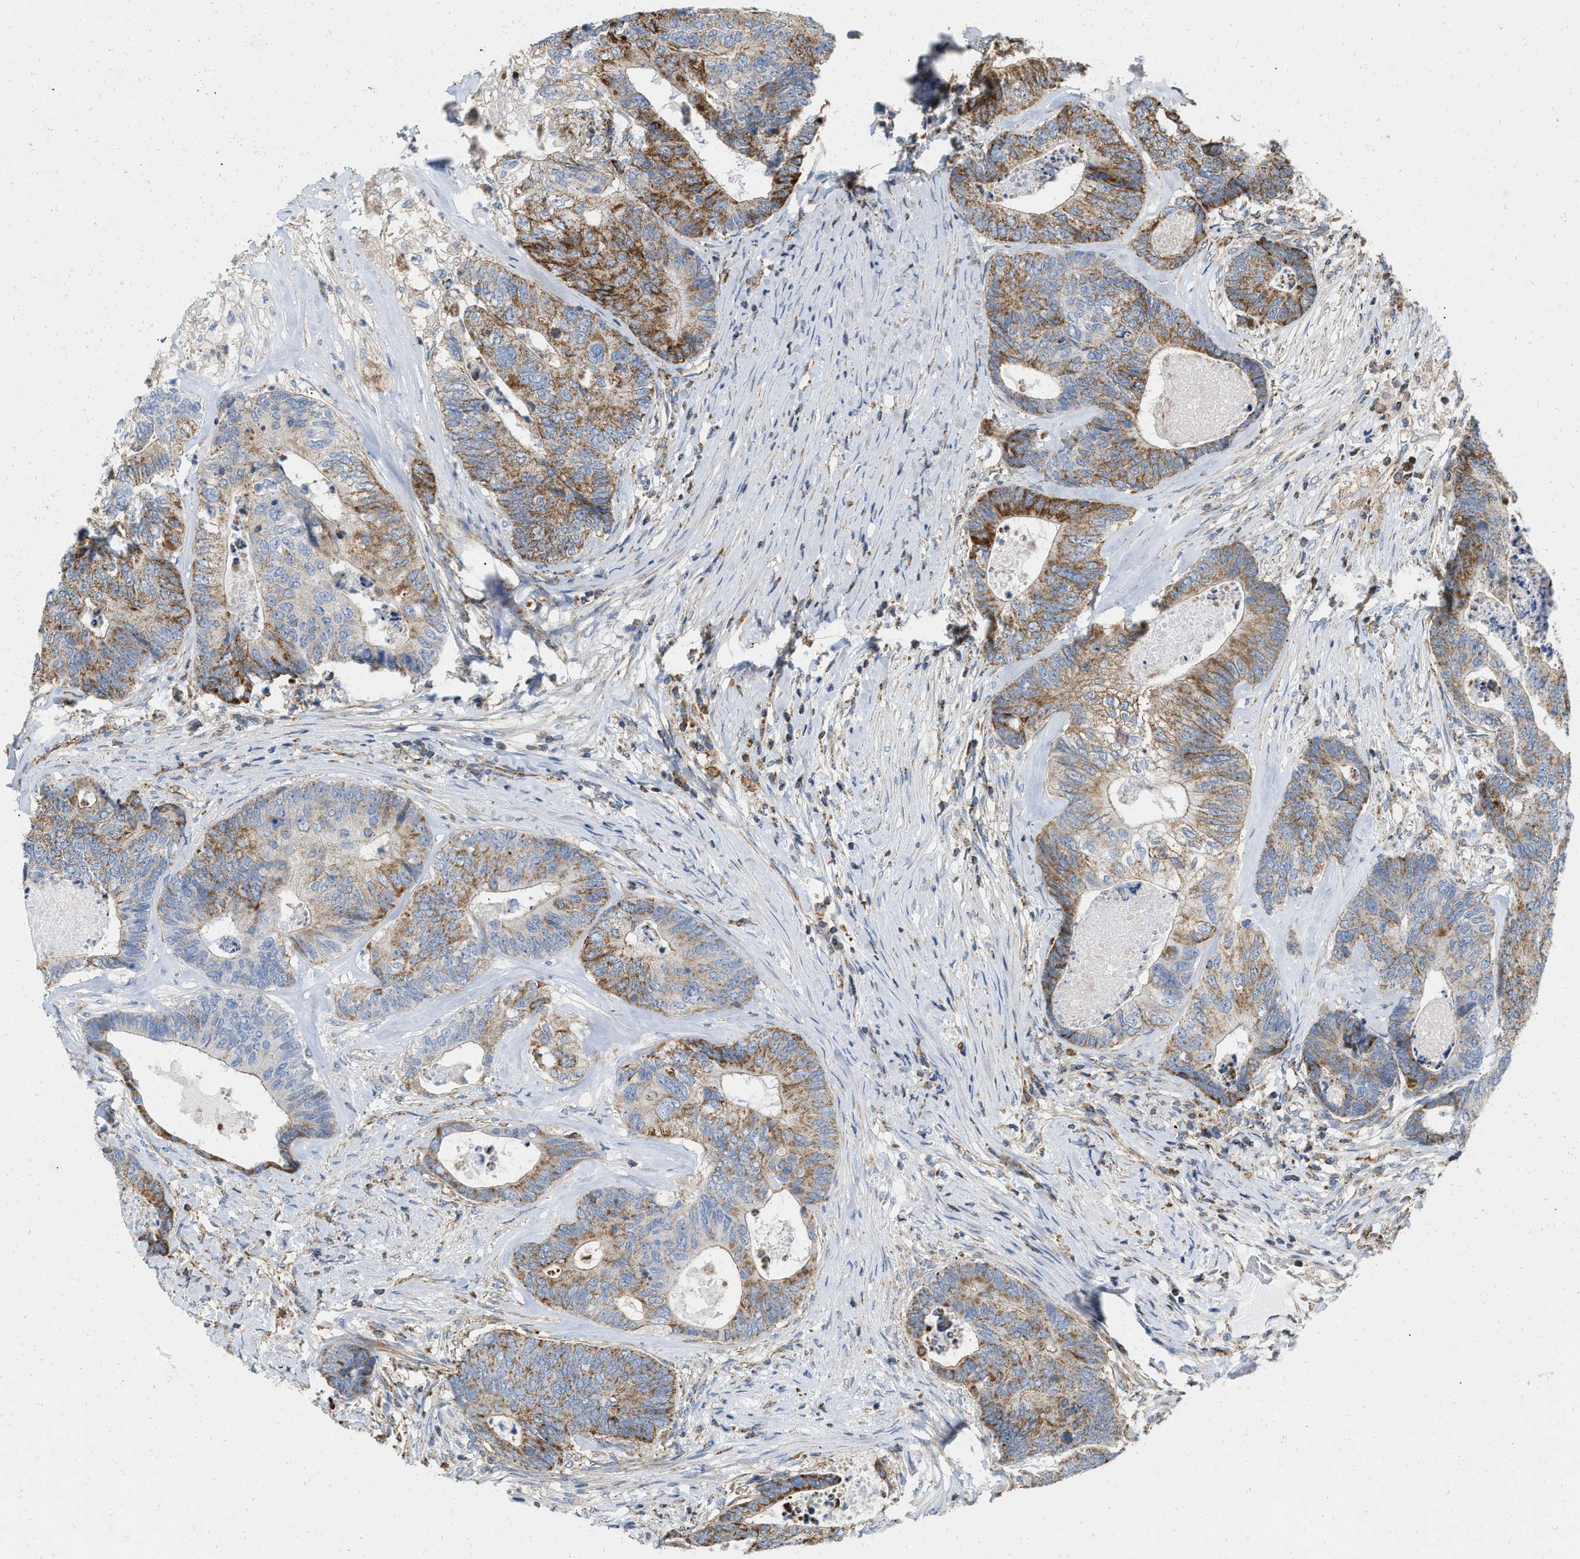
{"staining": {"intensity": "moderate", "quantity": ">75%", "location": "cytoplasmic/membranous"}, "tissue": "colorectal cancer", "cell_type": "Tumor cells", "image_type": "cancer", "snomed": [{"axis": "morphology", "description": "Adenocarcinoma, NOS"}, {"axis": "topography", "description": "Colon"}], "caption": "Protein analysis of colorectal cancer (adenocarcinoma) tissue demonstrates moderate cytoplasmic/membranous staining in approximately >75% of tumor cells.", "gene": "GRB10", "patient": {"sex": "female", "age": 67}}